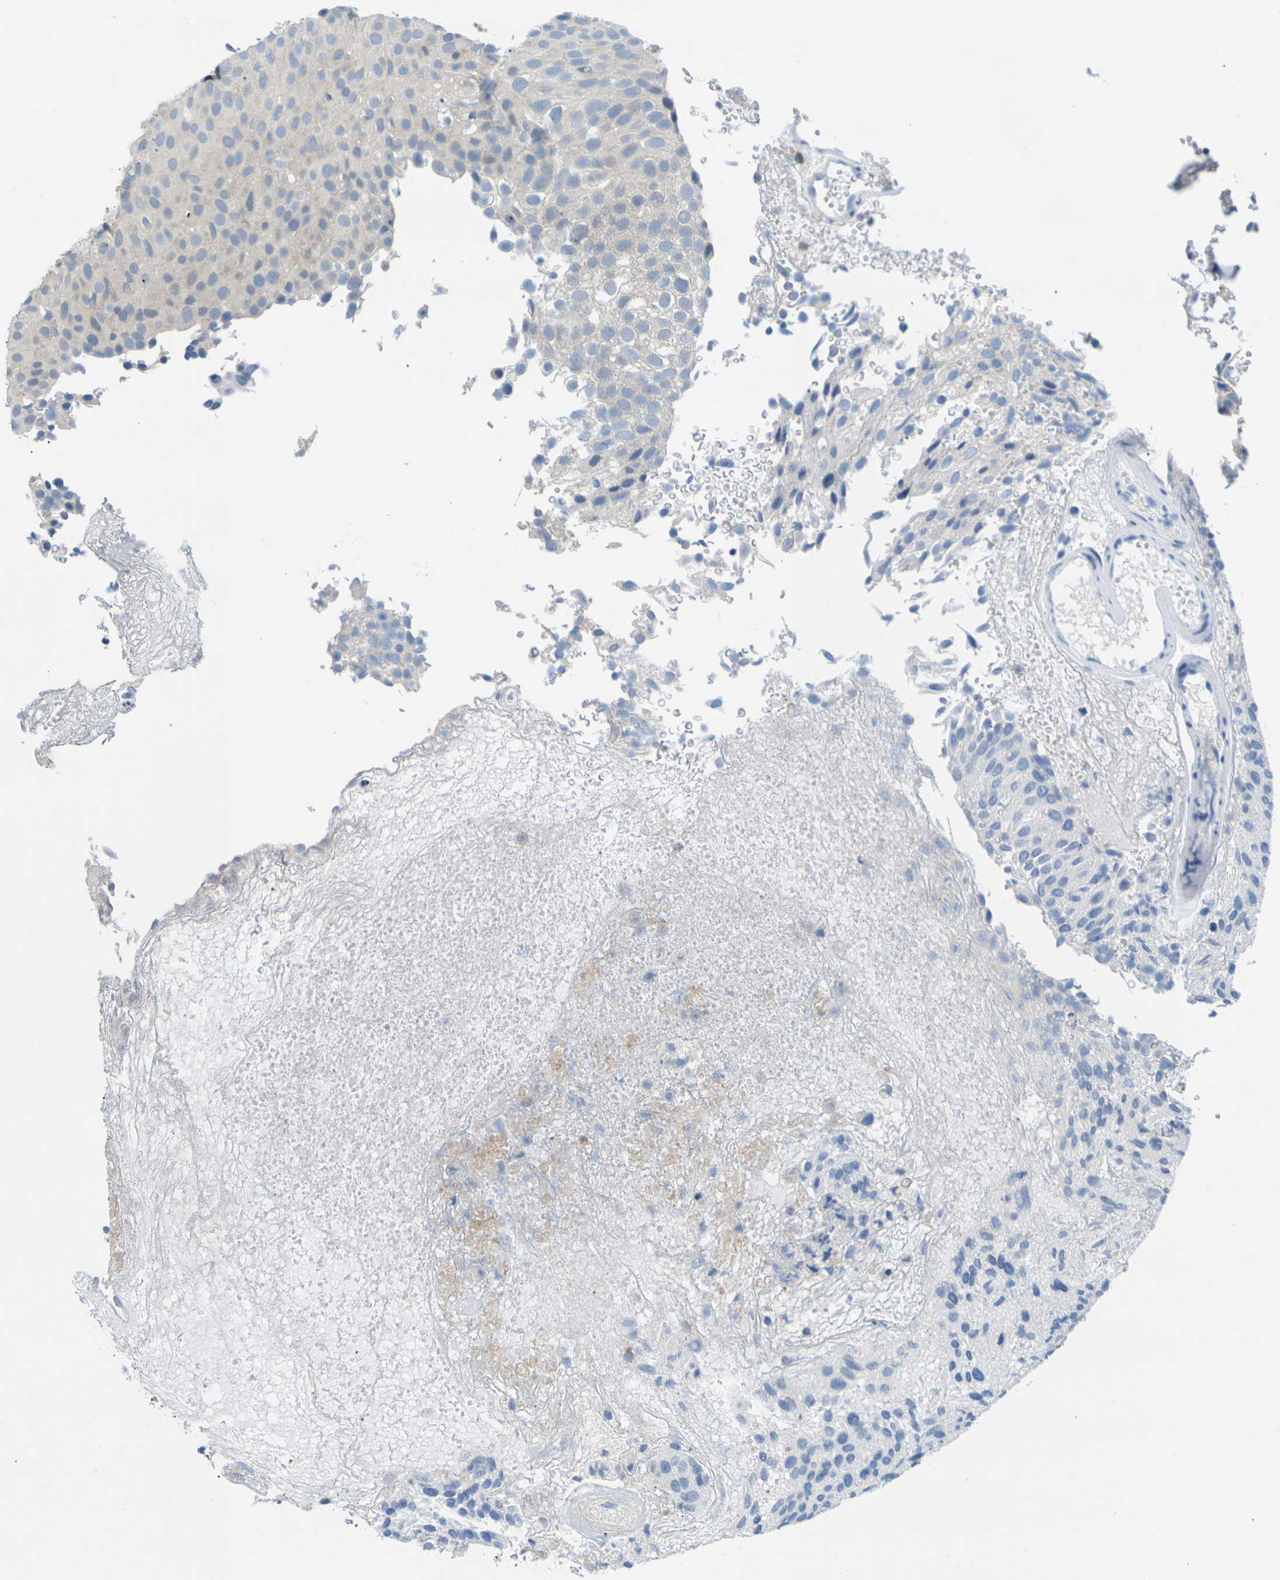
{"staining": {"intensity": "weak", "quantity": "25%-75%", "location": "cytoplasmic/membranous"}, "tissue": "urothelial cancer", "cell_type": "Tumor cells", "image_type": "cancer", "snomed": [{"axis": "morphology", "description": "Urothelial carcinoma, Low grade"}, {"axis": "topography", "description": "Urinary bladder"}], "caption": "DAB immunohistochemical staining of low-grade urothelial carcinoma shows weak cytoplasmic/membranous protein staining in about 25%-75% of tumor cells. The protein is stained brown, and the nuclei are stained in blue (DAB IHC with brightfield microscopy, high magnification).", "gene": "RPS6KA3", "patient": {"sex": "male", "age": 78}}